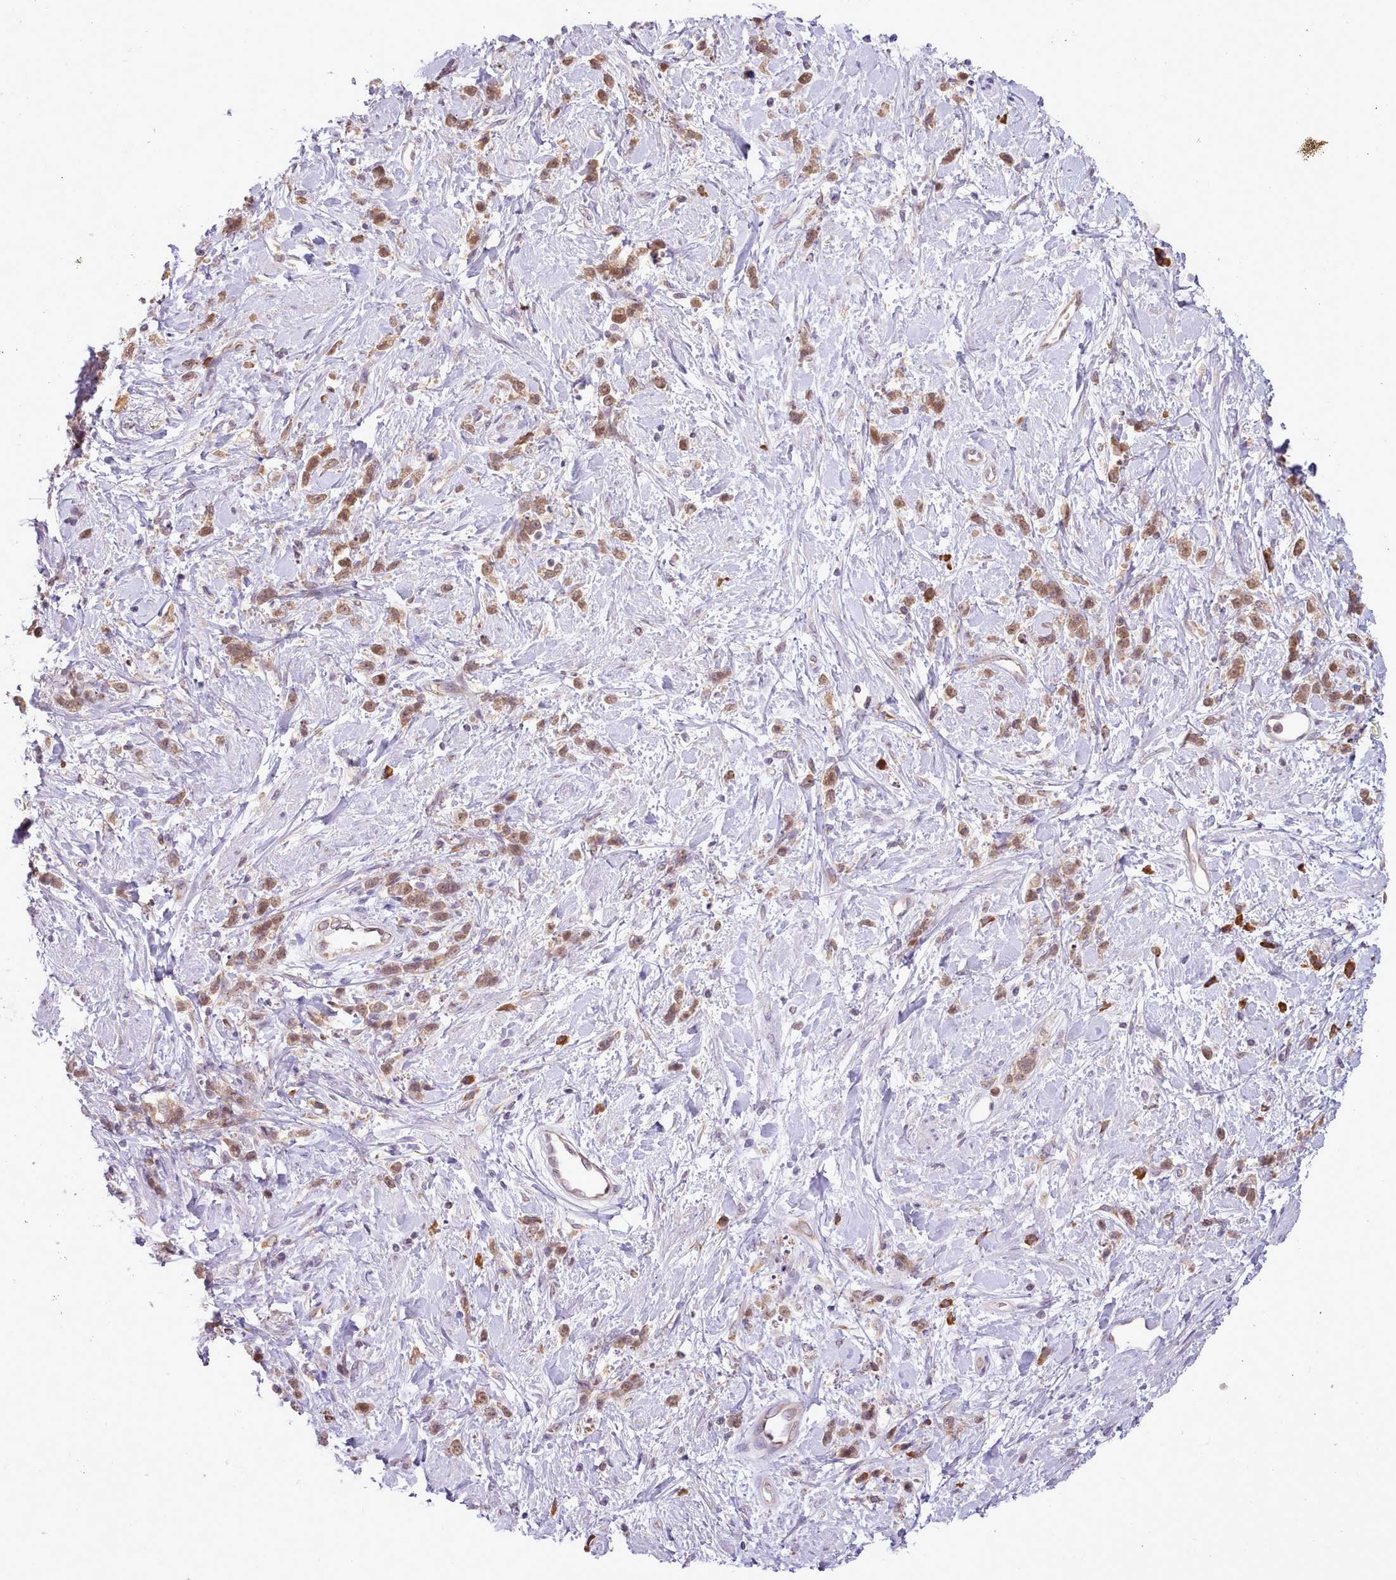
{"staining": {"intensity": "moderate", "quantity": ">75%", "location": "cytoplasmic/membranous,nuclear"}, "tissue": "stomach cancer", "cell_type": "Tumor cells", "image_type": "cancer", "snomed": [{"axis": "morphology", "description": "Adenocarcinoma, NOS"}, {"axis": "topography", "description": "Stomach"}], "caption": "About >75% of tumor cells in adenocarcinoma (stomach) show moderate cytoplasmic/membranous and nuclear protein positivity as visualized by brown immunohistochemical staining.", "gene": "SEC61B", "patient": {"sex": "female", "age": 60}}